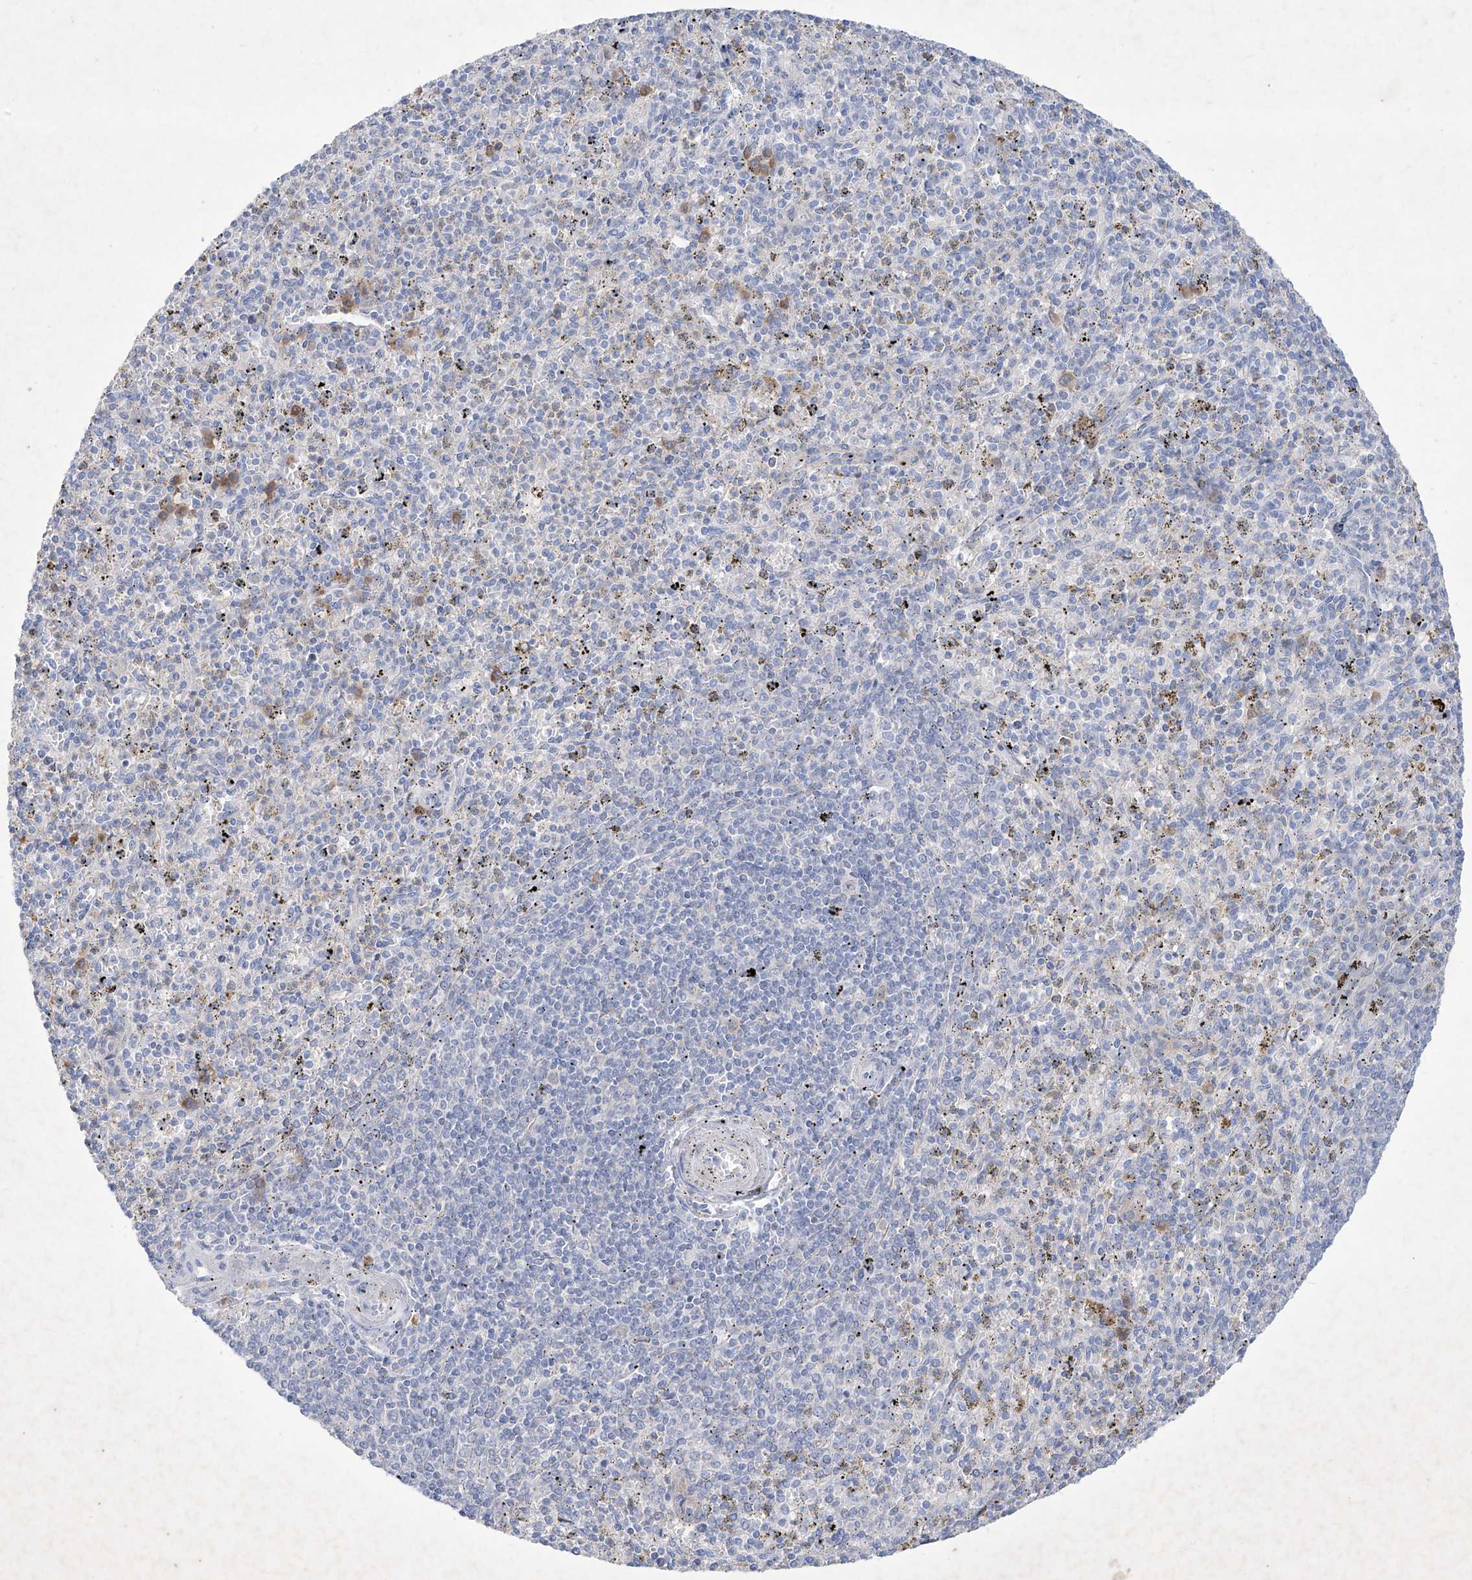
{"staining": {"intensity": "negative", "quantity": "none", "location": "none"}, "tissue": "spleen", "cell_type": "Cells in red pulp", "image_type": "normal", "snomed": [{"axis": "morphology", "description": "Normal tissue, NOS"}, {"axis": "topography", "description": "Spleen"}], "caption": "This is a histopathology image of immunohistochemistry (IHC) staining of benign spleen, which shows no expression in cells in red pulp.", "gene": "ASNS", "patient": {"sex": "male", "age": 72}}